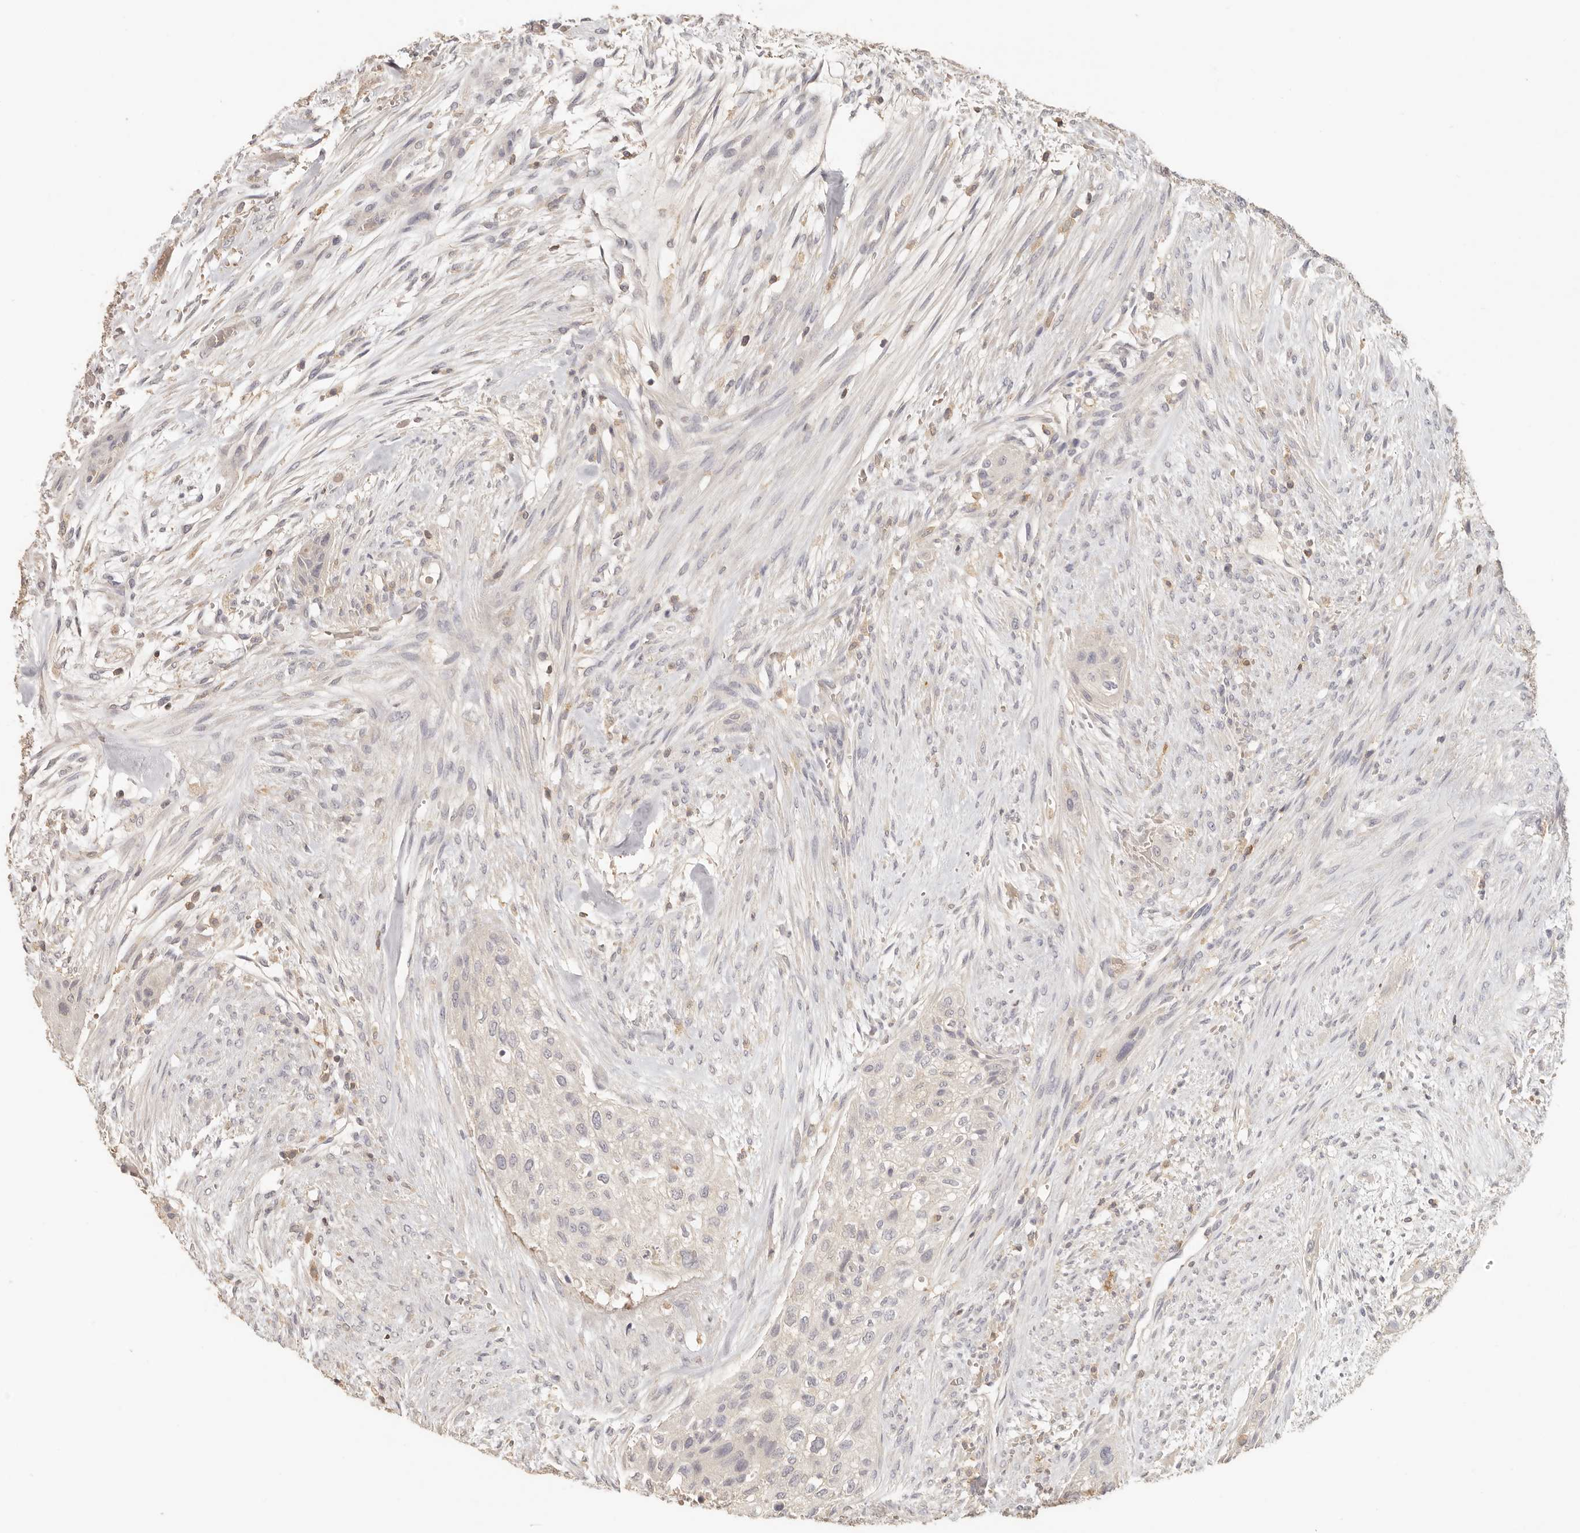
{"staining": {"intensity": "negative", "quantity": "none", "location": "none"}, "tissue": "urothelial cancer", "cell_type": "Tumor cells", "image_type": "cancer", "snomed": [{"axis": "morphology", "description": "Urothelial carcinoma, High grade"}, {"axis": "topography", "description": "Urinary bladder"}], "caption": "IHC image of human urothelial cancer stained for a protein (brown), which exhibits no staining in tumor cells.", "gene": "CSK", "patient": {"sex": "male", "age": 35}}